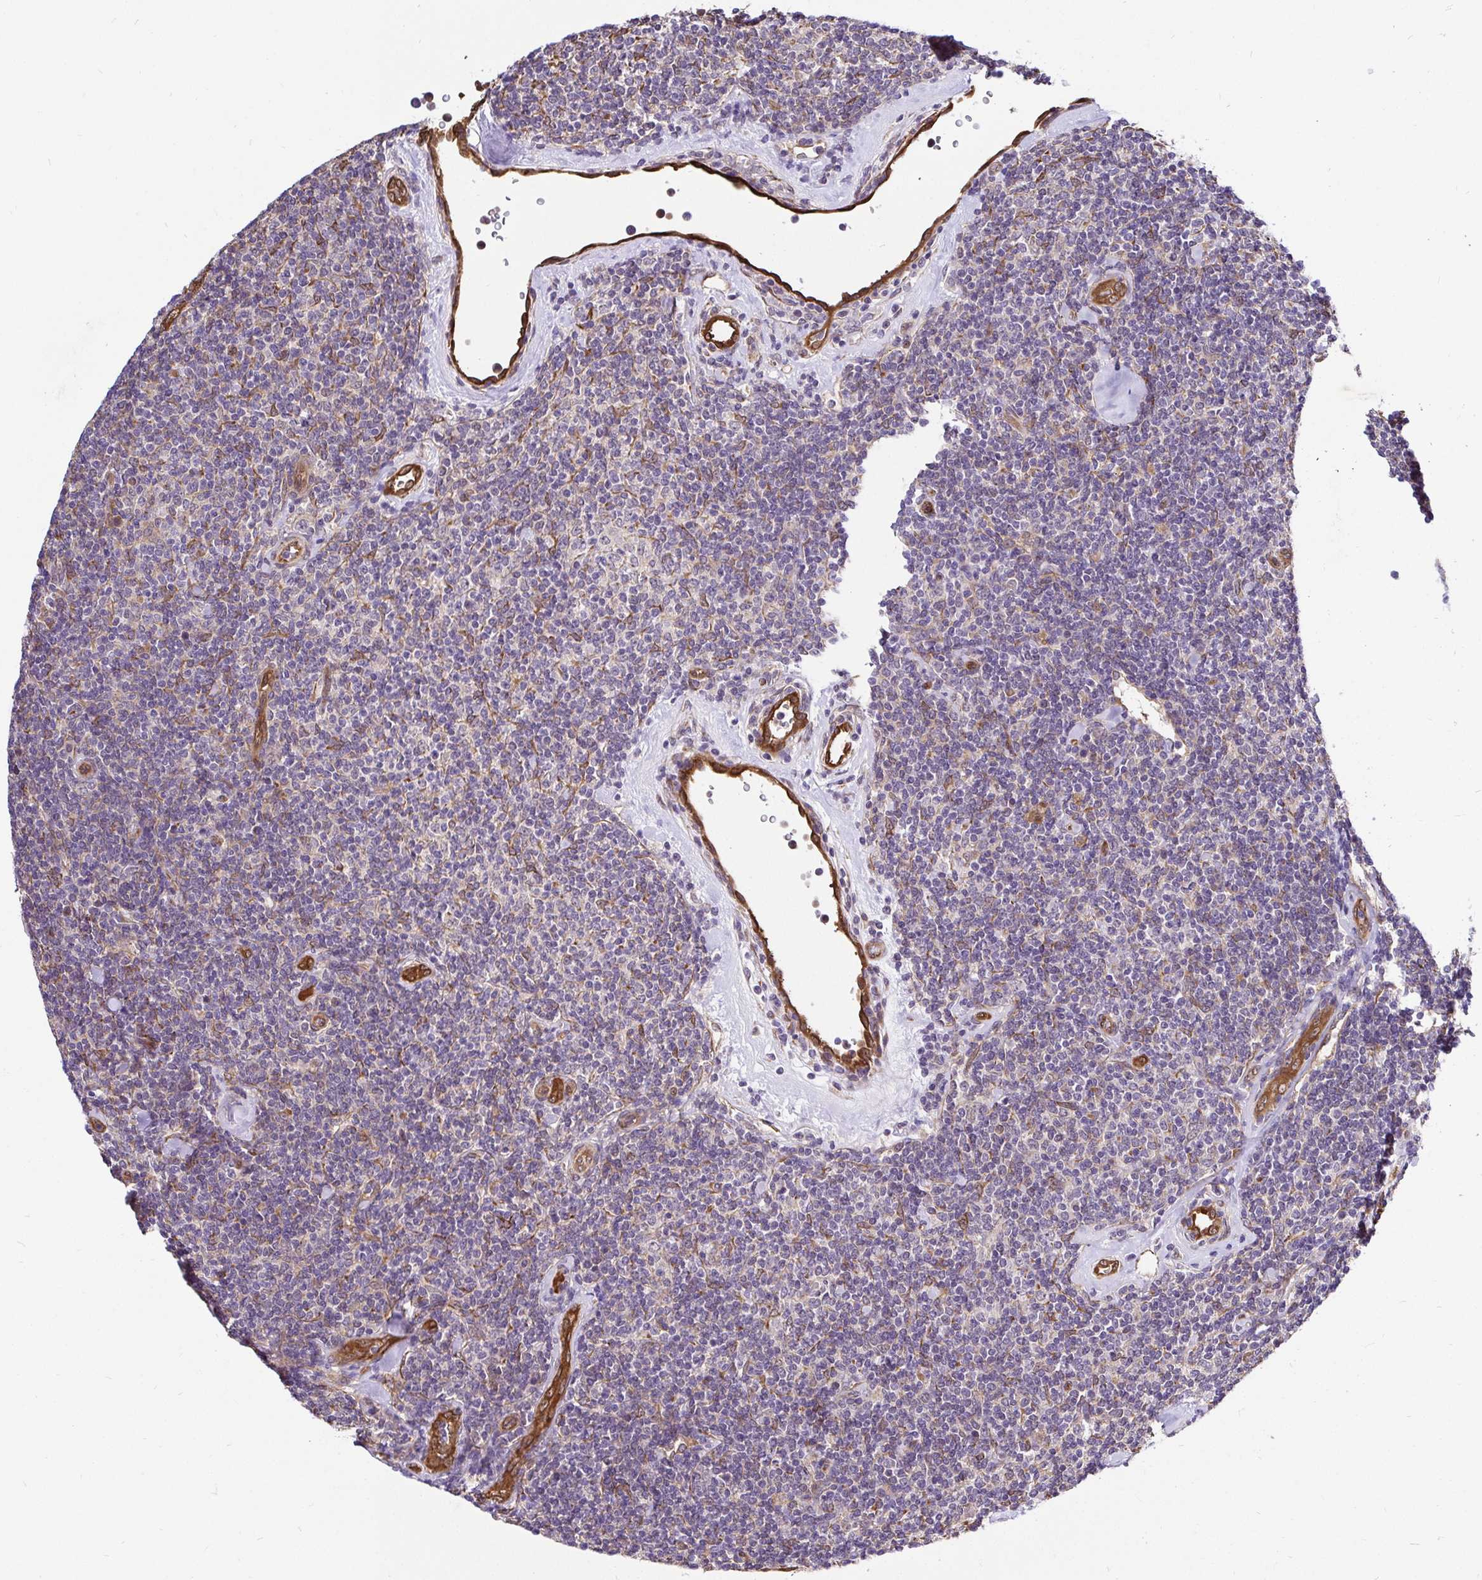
{"staining": {"intensity": "weak", "quantity": "<25%", "location": "cytoplasmic/membranous"}, "tissue": "lymphoma", "cell_type": "Tumor cells", "image_type": "cancer", "snomed": [{"axis": "morphology", "description": "Malignant lymphoma, non-Hodgkin's type, Low grade"}, {"axis": "topography", "description": "Lymph node"}], "caption": "DAB immunohistochemical staining of human low-grade malignant lymphoma, non-Hodgkin's type shows no significant positivity in tumor cells.", "gene": "CCDC122", "patient": {"sex": "female", "age": 56}}